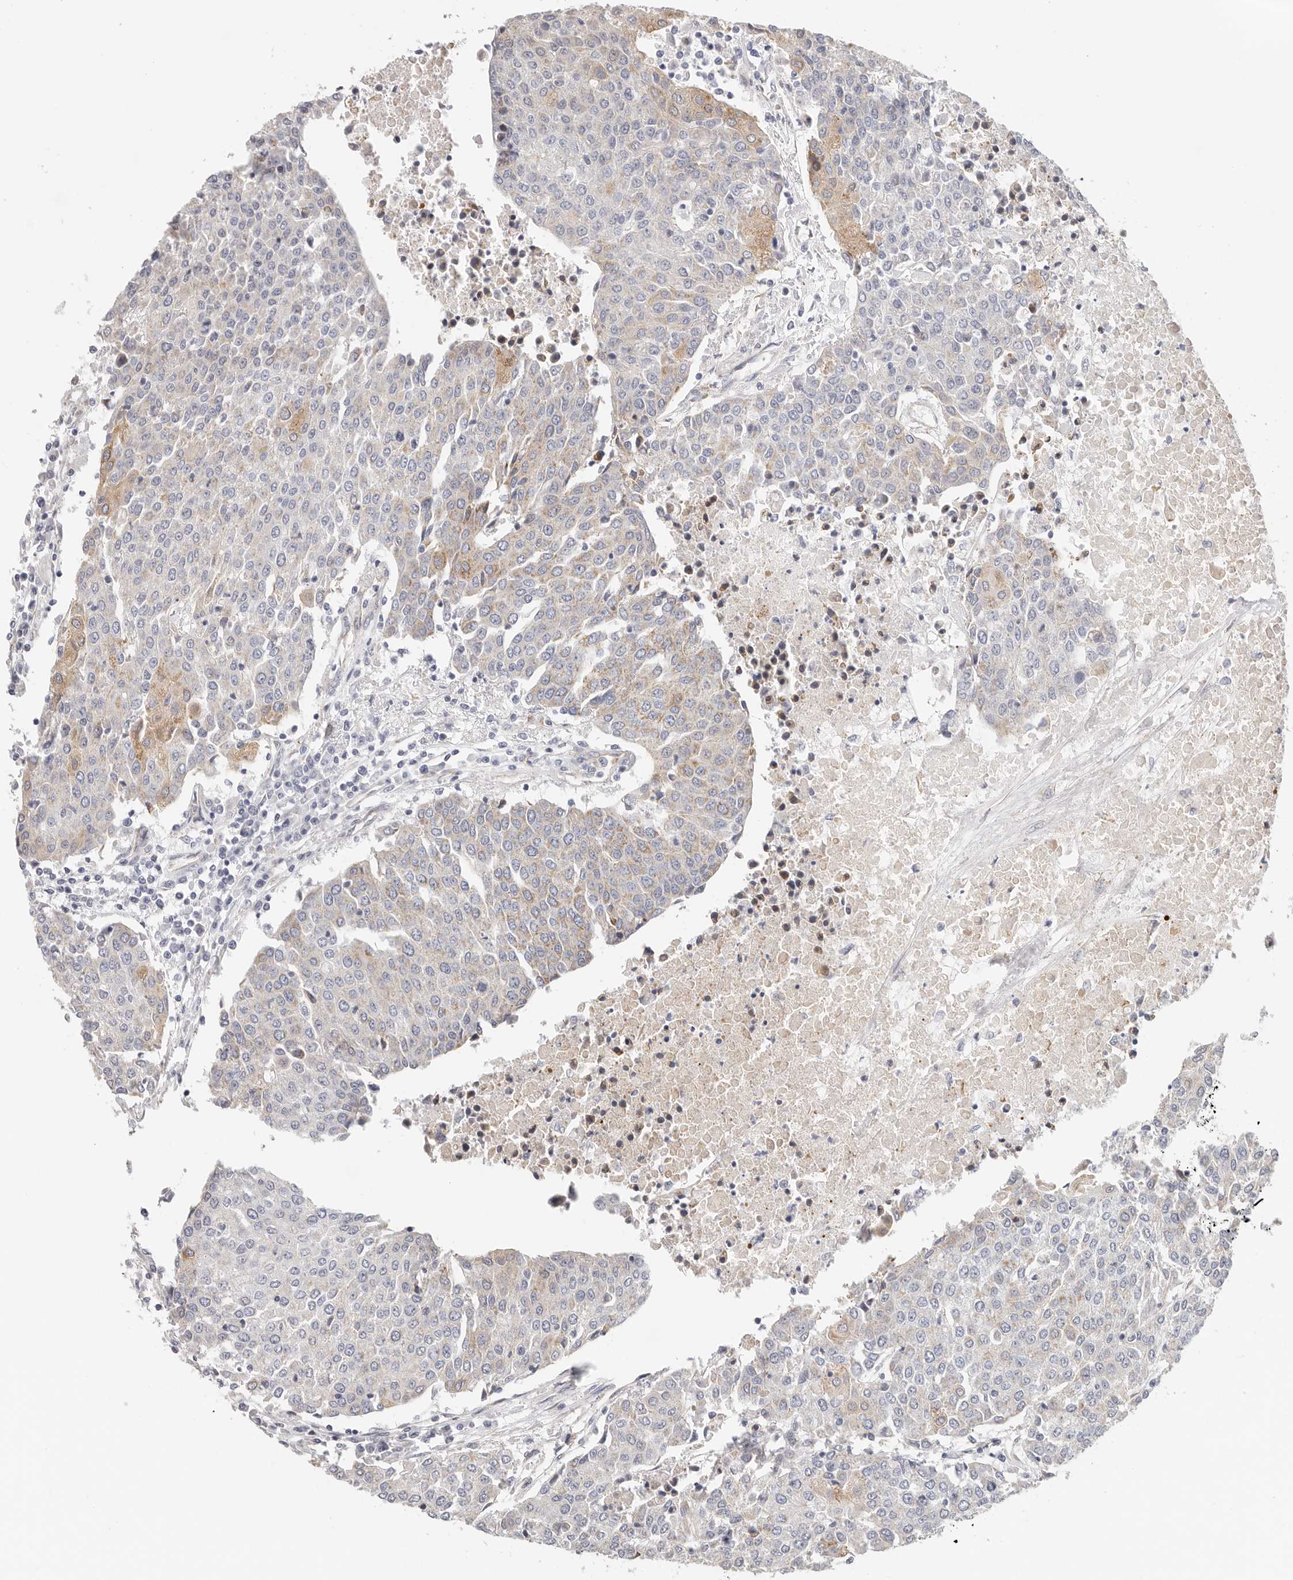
{"staining": {"intensity": "moderate", "quantity": "<25%", "location": "cytoplasmic/membranous"}, "tissue": "urothelial cancer", "cell_type": "Tumor cells", "image_type": "cancer", "snomed": [{"axis": "morphology", "description": "Urothelial carcinoma, High grade"}, {"axis": "topography", "description": "Urinary bladder"}], "caption": "An image showing moderate cytoplasmic/membranous staining in approximately <25% of tumor cells in urothelial cancer, as visualized by brown immunohistochemical staining.", "gene": "AFDN", "patient": {"sex": "female", "age": 85}}